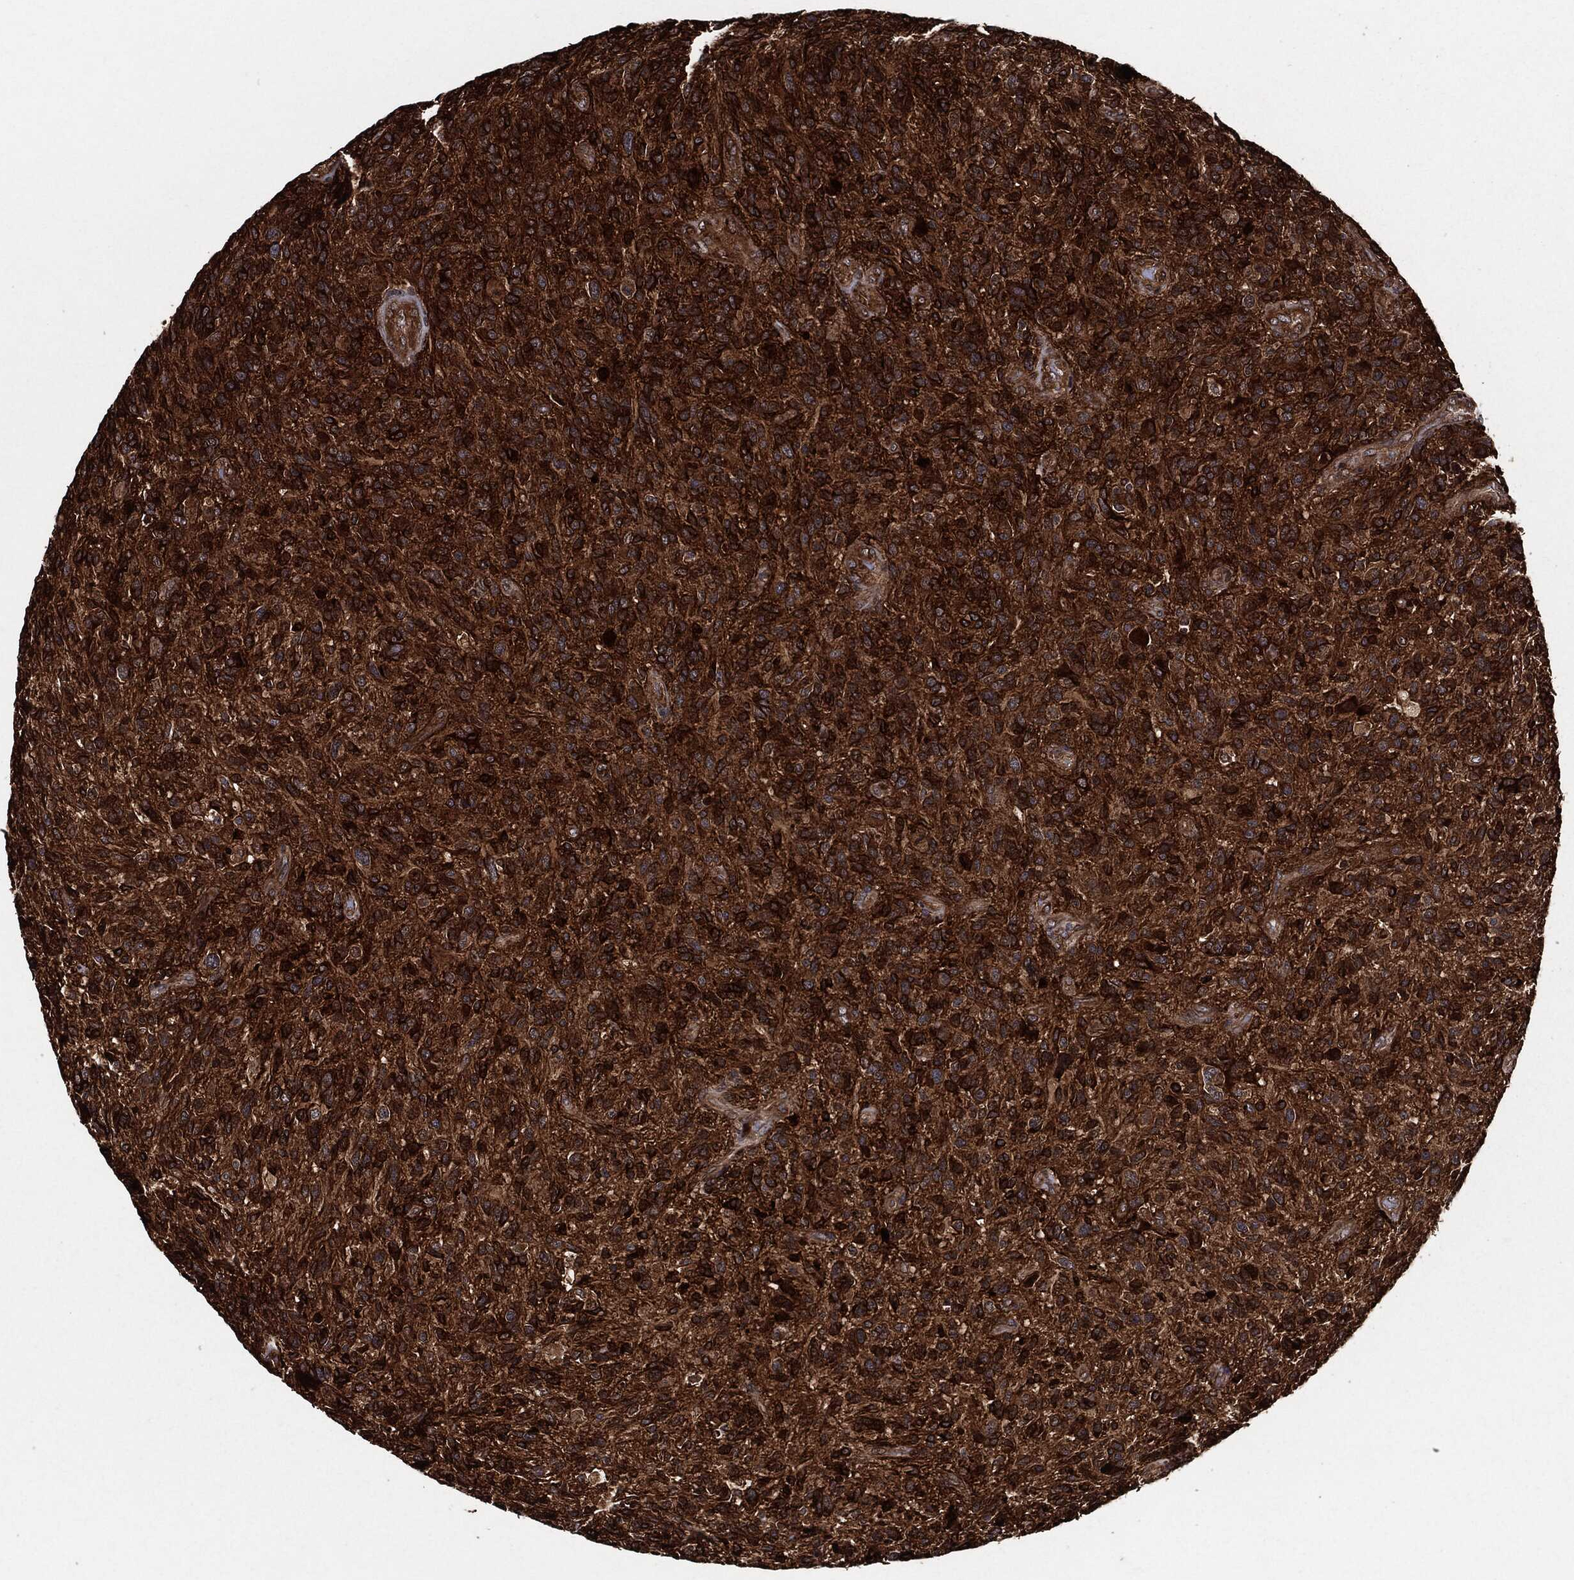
{"staining": {"intensity": "strong", "quantity": ">75%", "location": "cytoplasmic/membranous"}, "tissue": "glioma", "cell_type": "Tumor cells", "image_type": "cancer", "snomed": [{"axis": "morphology", "description": "Glioma, malignant, High grade"}, {"axis": "topography", "description": "Brain"}], "caption": "A photomicrograph of human high-grade glioma (malignant) stained for a protein demonstrates strong cytoplasmic/membranous brown staining in tumor cells. The protein is stained brown, and the nuclei are stained in blue (DAB IHC with brightfield microscopy, high magnification).", "gene": "BCAR1", "patient": {"sex": "male", "age": 47}}